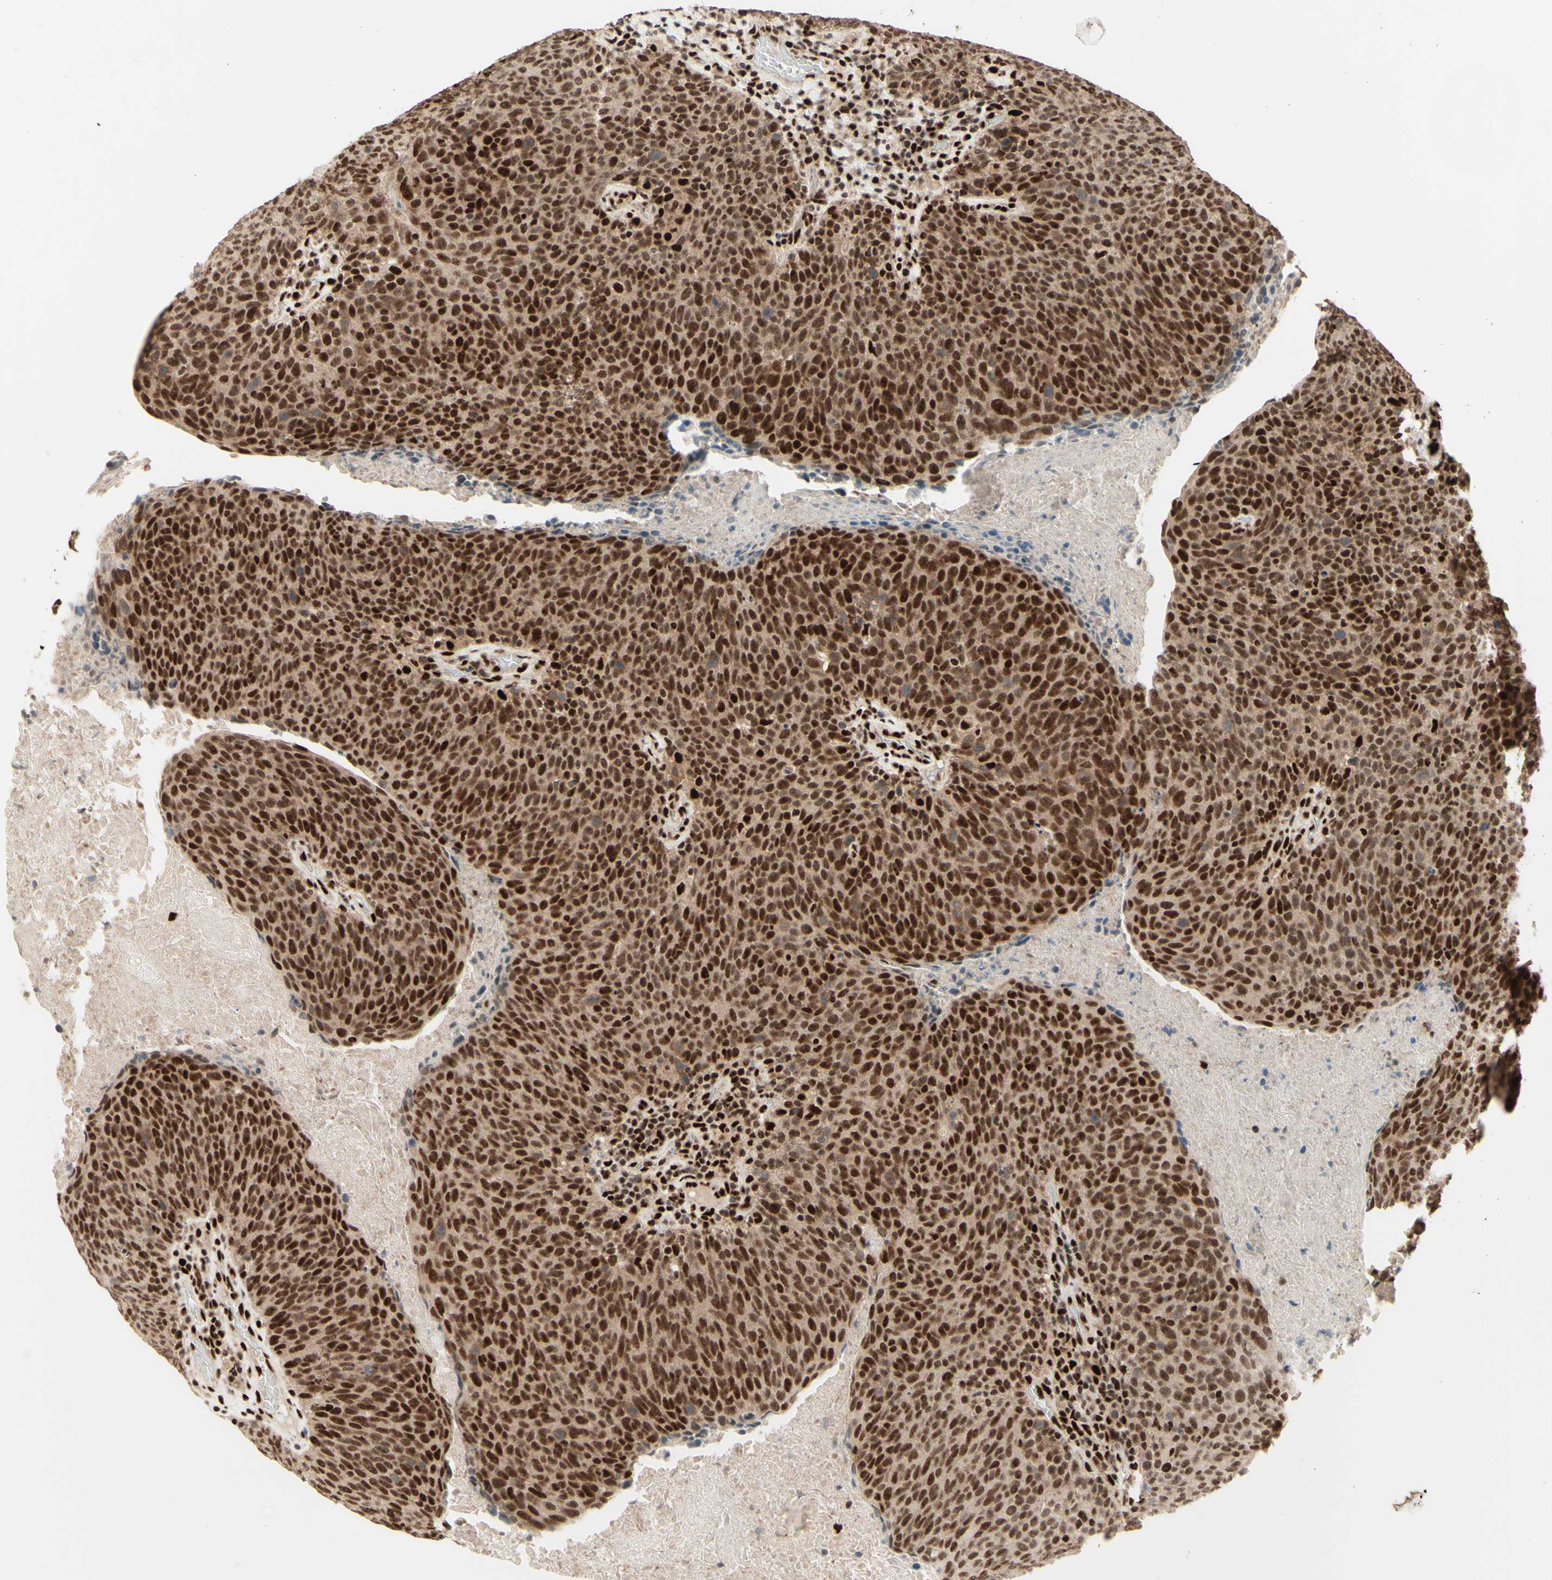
{"staining": {"intensity": "strong", "quantity": ">75%", "location": "cytoplasmic/membranous,nuclear"}, "tissue": "head and neck cancer", "cell_type": "Tumor cells", "image_type": "cancer", "snomed": [{"axis": "morphology", "description": "Squamous cell carcinoma, NOS"}, {"axis": "morphology", "description": "Squamous cell carcinoma, metastatic, NOS"}, {"axis": "topography", "description": "Lymph node"}, {"axis": "topography", "description": "Head-Neck"}], "caption": "Immunohistochemistry staining of metastatic squamous cell carcinoma (head and neck), which exhibits high levels of strong cytoplasmic/membranous and nuclear expression in approximately >75% of tumor cells indicating strong cytoplasmic/membranous and nuclear protein expression. The staining was performed using DAB (brown) for protein detection and nuclei were counterstained in hematoxylin (blue).", "gene": "NR3C1", "patient": {"sex": "male", "age": 62}}